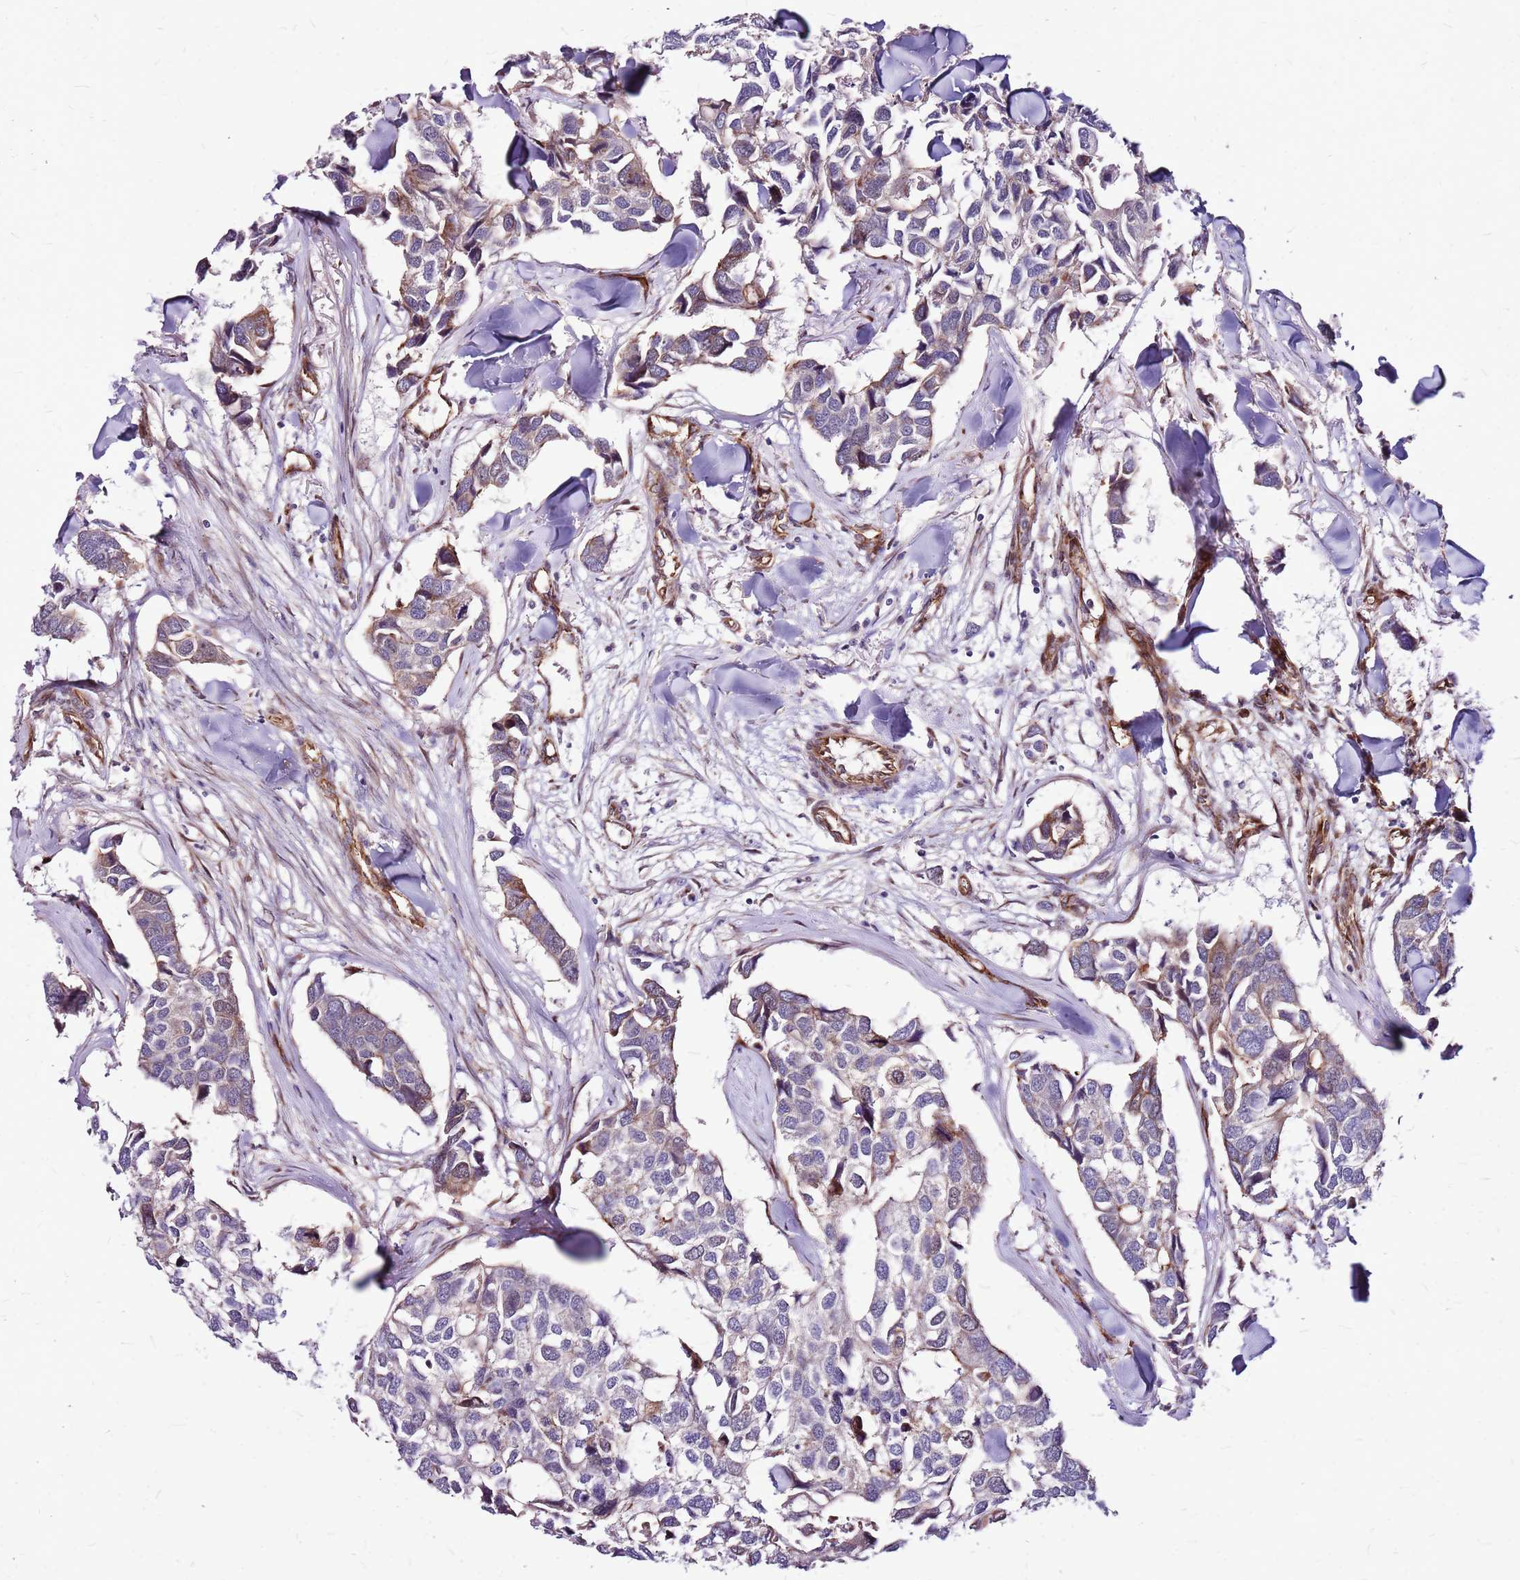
{"staining": {"intensity": "weak", "quantity": "<25%", "location": "cytoplasmic/membranous"}, "tissue": "breast cancer", "cell_type": "Tumor cells", "image_type": "cancer", "snomed": [{"axis": "morphology", "description": "Duct carcinoma"}, {"axis": "topography", "description": "Breast"}], "caption": "Protein analysis of breast cancer reveals no significant expression in tumor cells.", "gene": "TOPAZ1", "patient": {"sex": "female", "age": 83}}